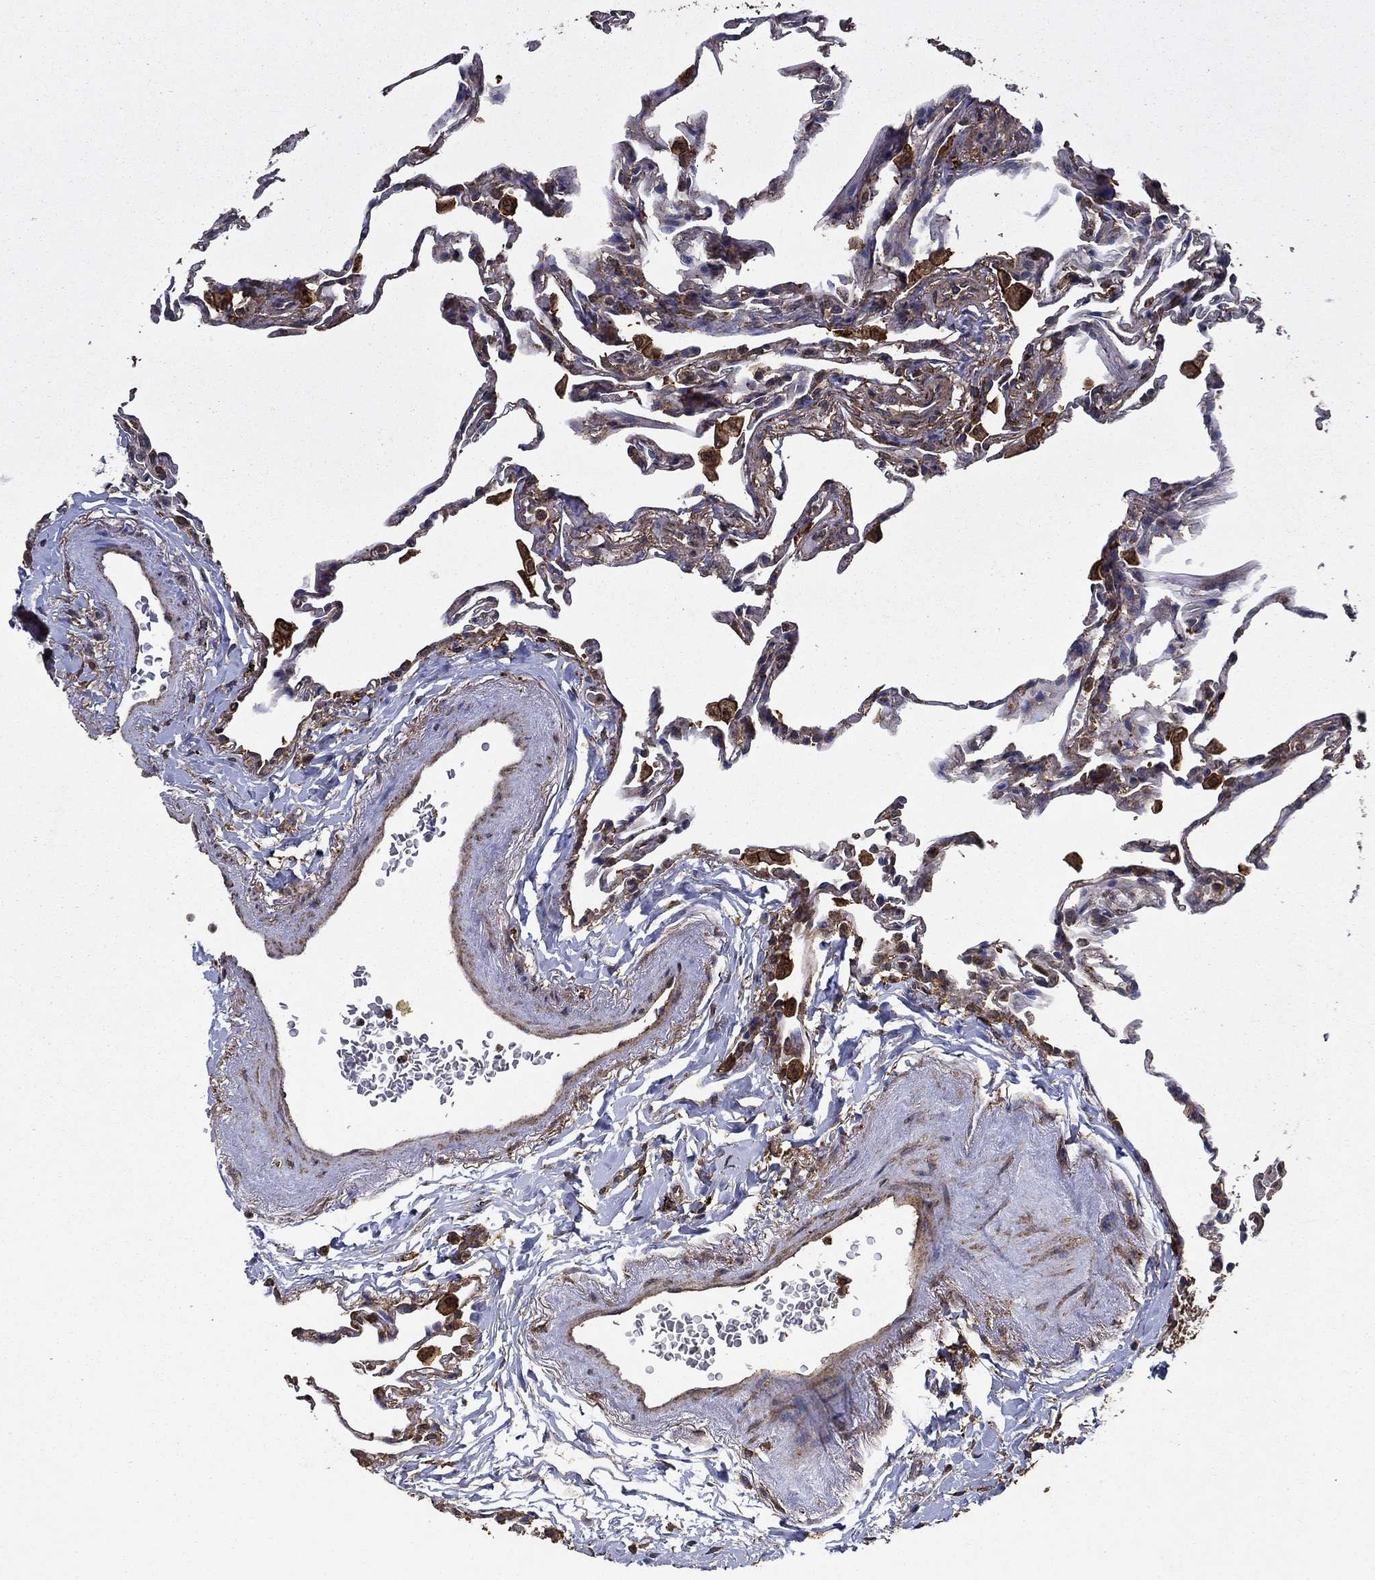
{"staining": {"intensity": "moderate", "quantity": "25%-75%", "location": "cytoplasmic/membranous"}, "tissue": "lung", "cell_type": "Alveolar cells", "image_type": "normal", "snomed": [{"axis": "morphology", "description": "Normal tissue, NOS"}, {"axis": "topography", "description": "Lung"}], "caption": "Human lung stained with a brown dye displays moderate cytoplasmic/membranous positive positivity in approximately 25%-75% of alveolar cells.", "gene": "IFRD1", "patient": {"sex": "female", "age": 57}}